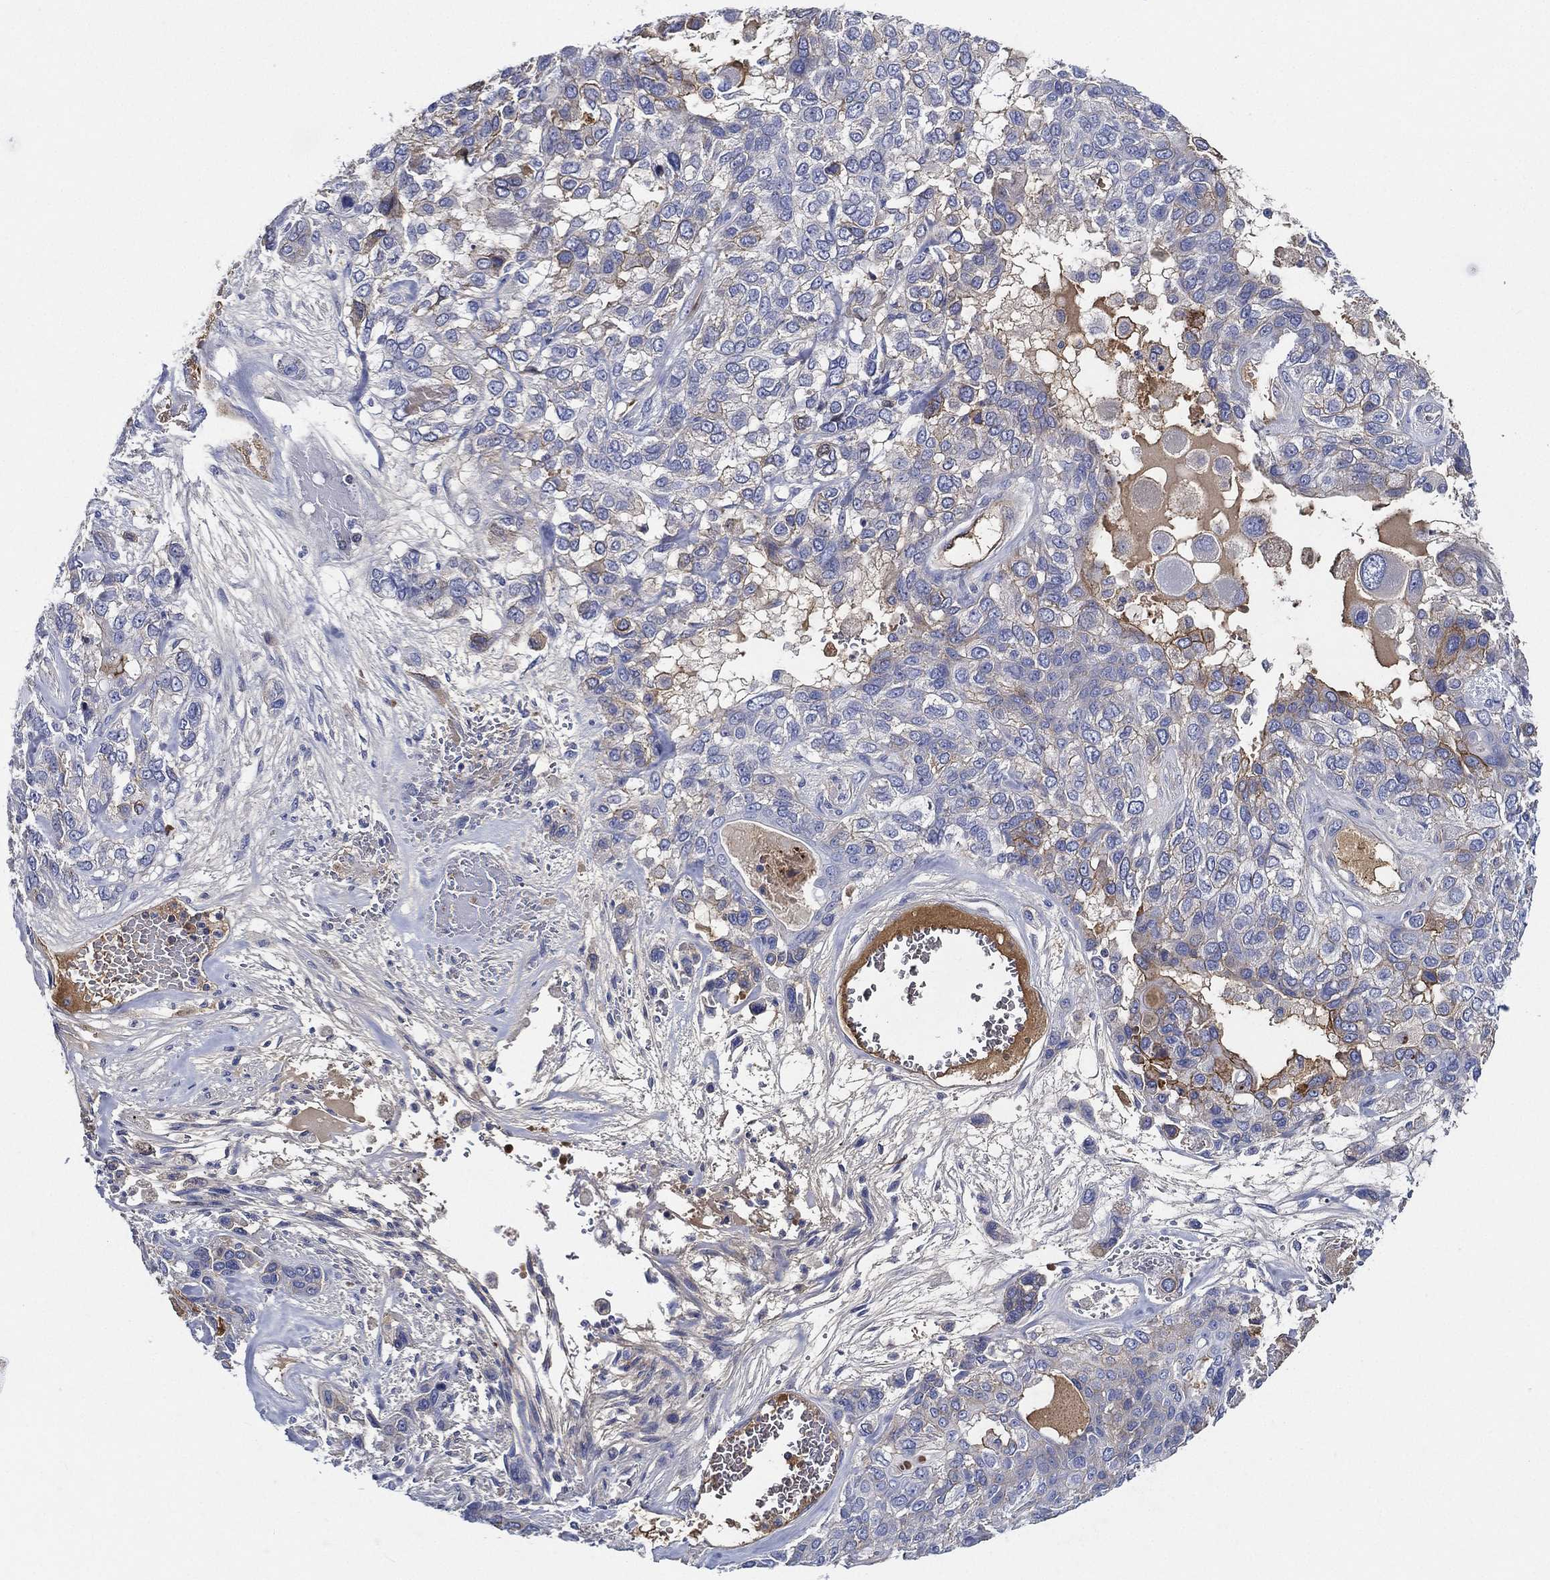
{"staining": {"intensity": "negative", "quantity": "none", "location": "none"}, "tissue": "lung cancer", "cell_type": "Tumor cells", "image_type": "cancer", "snomed": [{"axis": "morphology", "description": "Squamous cell carcinoma, NOS"}, {"axis": "topography", "description": "Lung"}], "caption": "Photomicrograph shows no significant protein positivity in tumor cells of squamous cell carcinoma (lung).", "gene": "TMPRSS11D", "patient": {"sex": "female", "age": 70}}